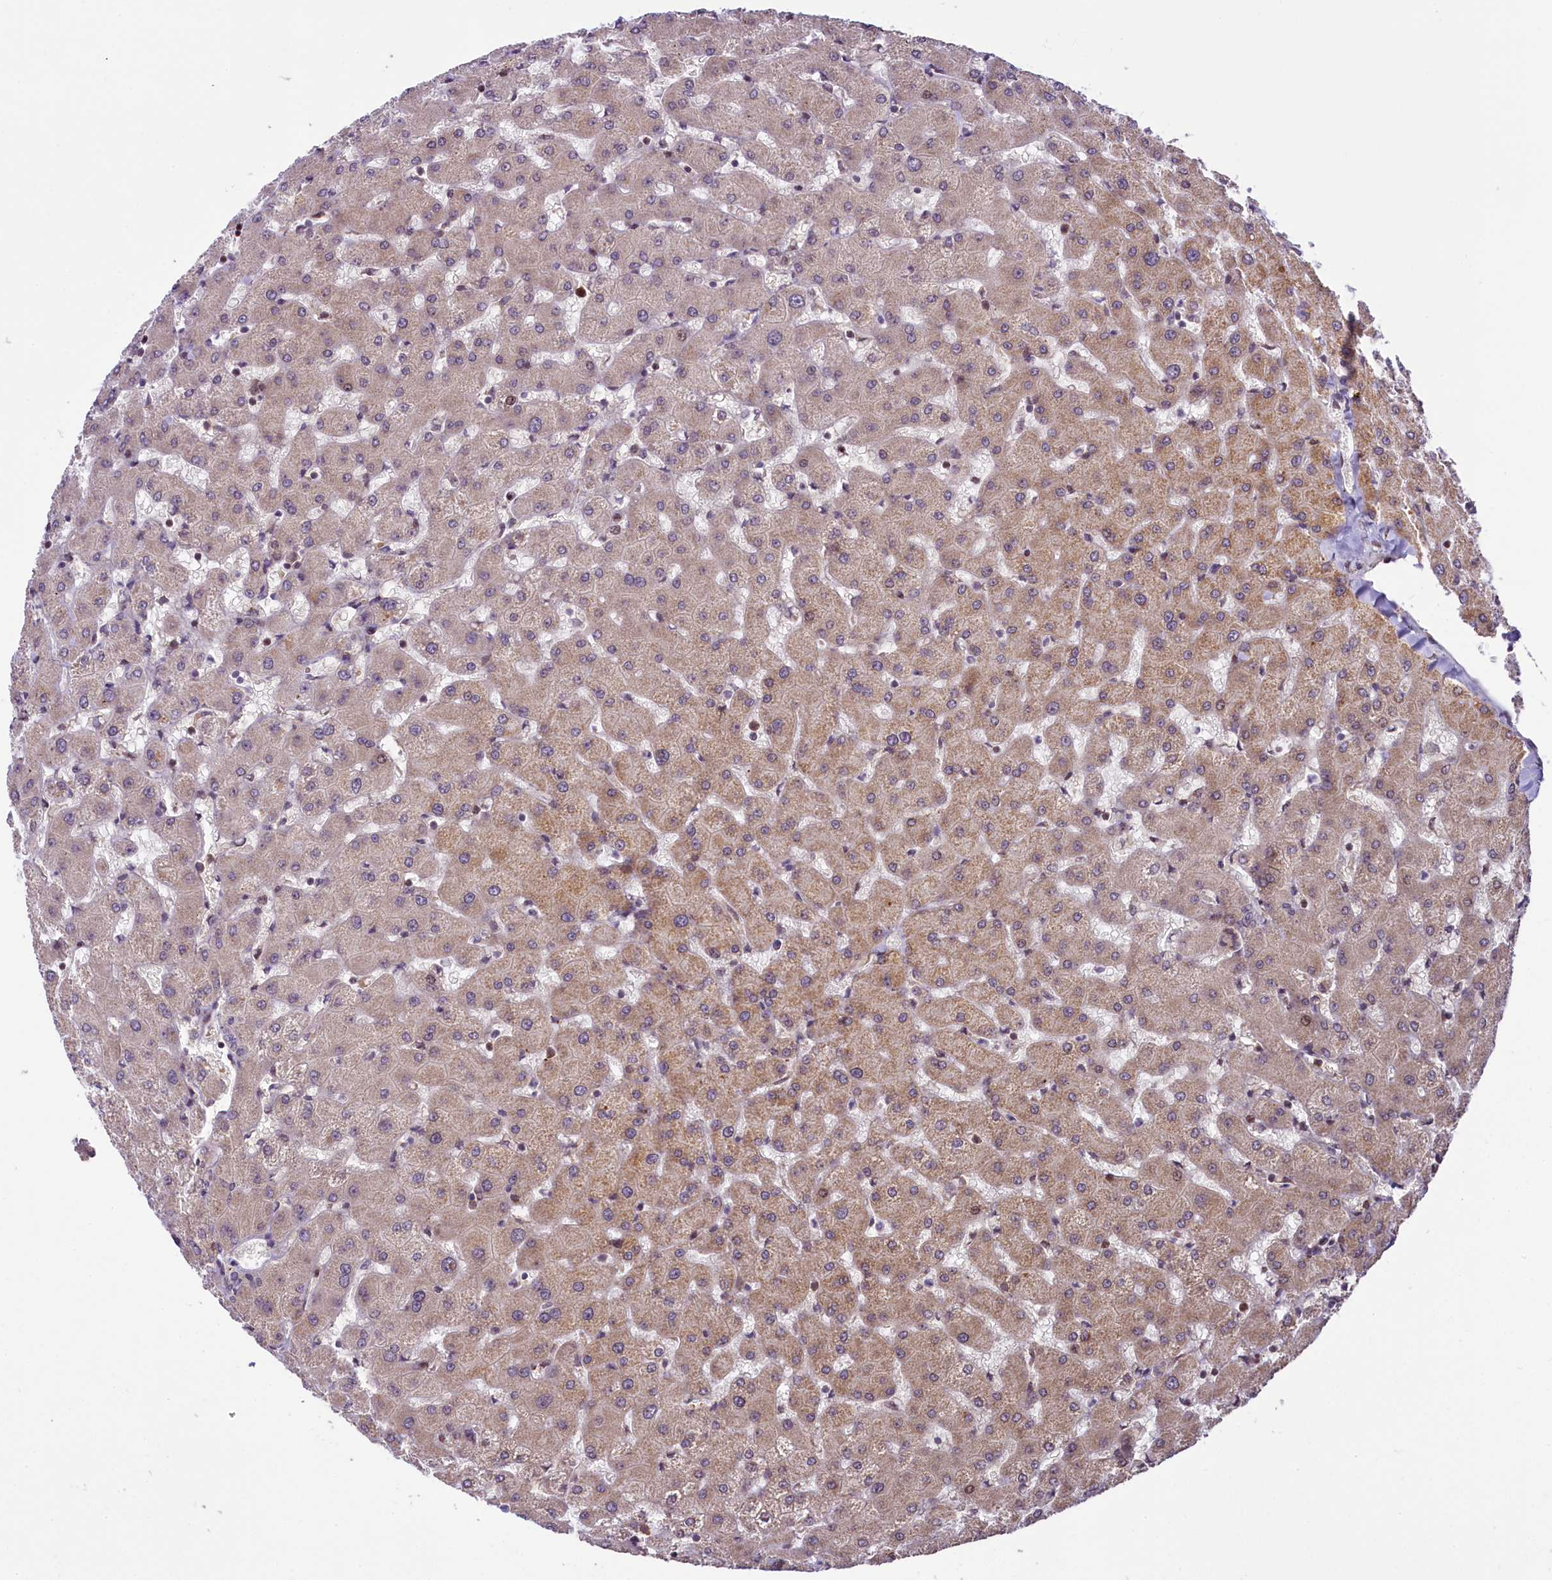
{"staining": {"intensity": "negative", "quantity": "none", "location": "none"}, "tissue": "liver", "cell_type": "Cholangiocytes", "image_type": "normal", "snomed": [{"axis": "morphology", "description": "Normal tissue, NOS"}, {"axis": "topography", "description": "Liver"}], "caption": "IHC image of benign liver: human liver stained with DAB (3,3'-diaminobenzidine) exhibits no significant protein positivity in cholangiocytes.", "gene": "RBBP8", "patient": {"sex": "female", "age": 63}}